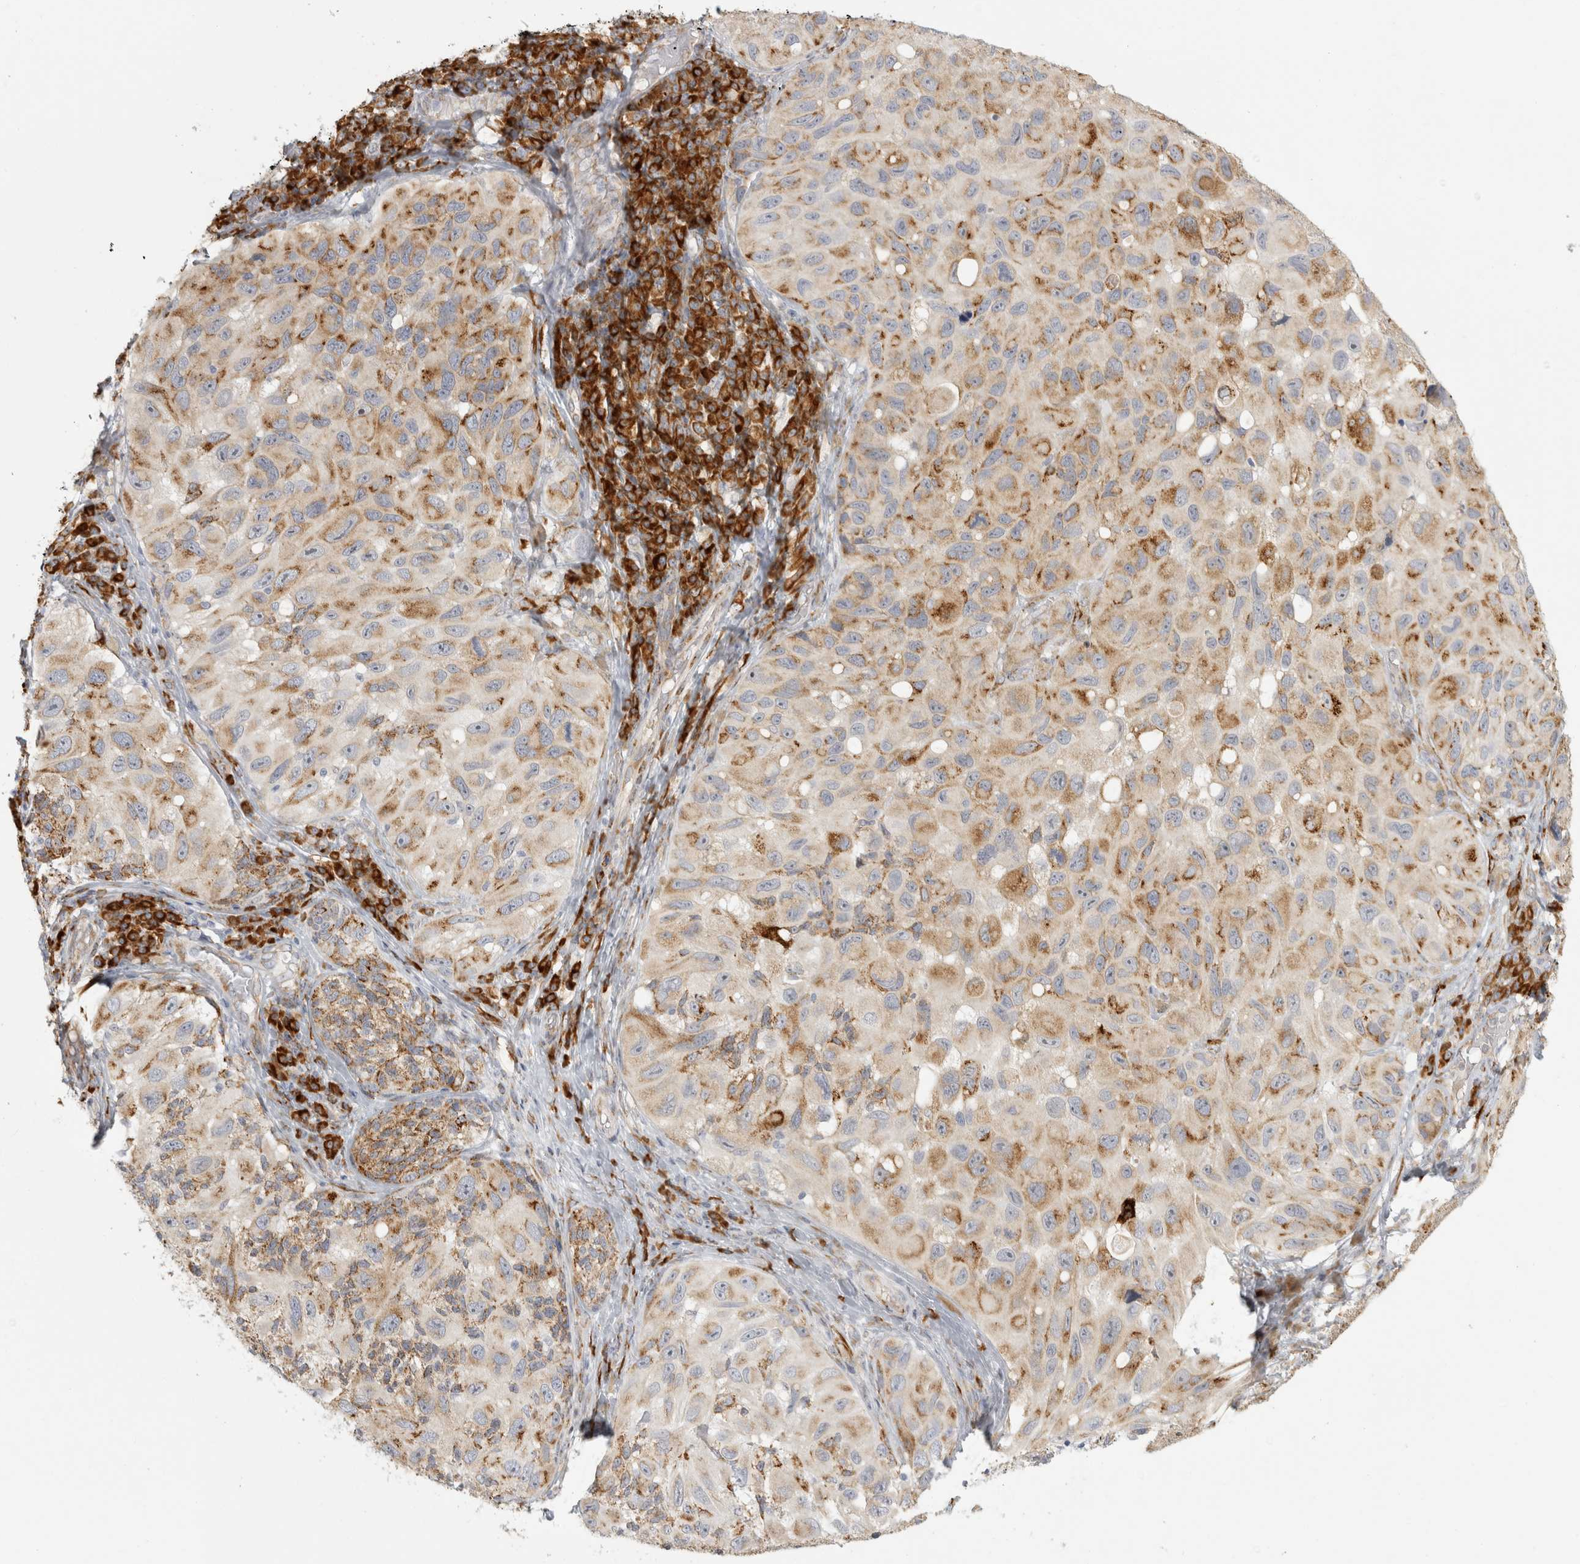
{"staining": {"intensity": "moderate", "quantity": "25%-75%", "location": "cytoplasmic/membranous"}, "tissue": "melanoma", "cell_type": "Tumor cells", "image_type": "cancer", "snomed": [{"axis": "morphology", "description": "Malignant melanoma, NOS"}, {"axis": "topography", "description": "Skin"}], "caption": "A brown stain labels moderate cytoplasmic/membranous staining of a protein in human malignant melanoma tumor cells.", "gene": "OSTN", "patient": {"sex": "female", "age": 73}}